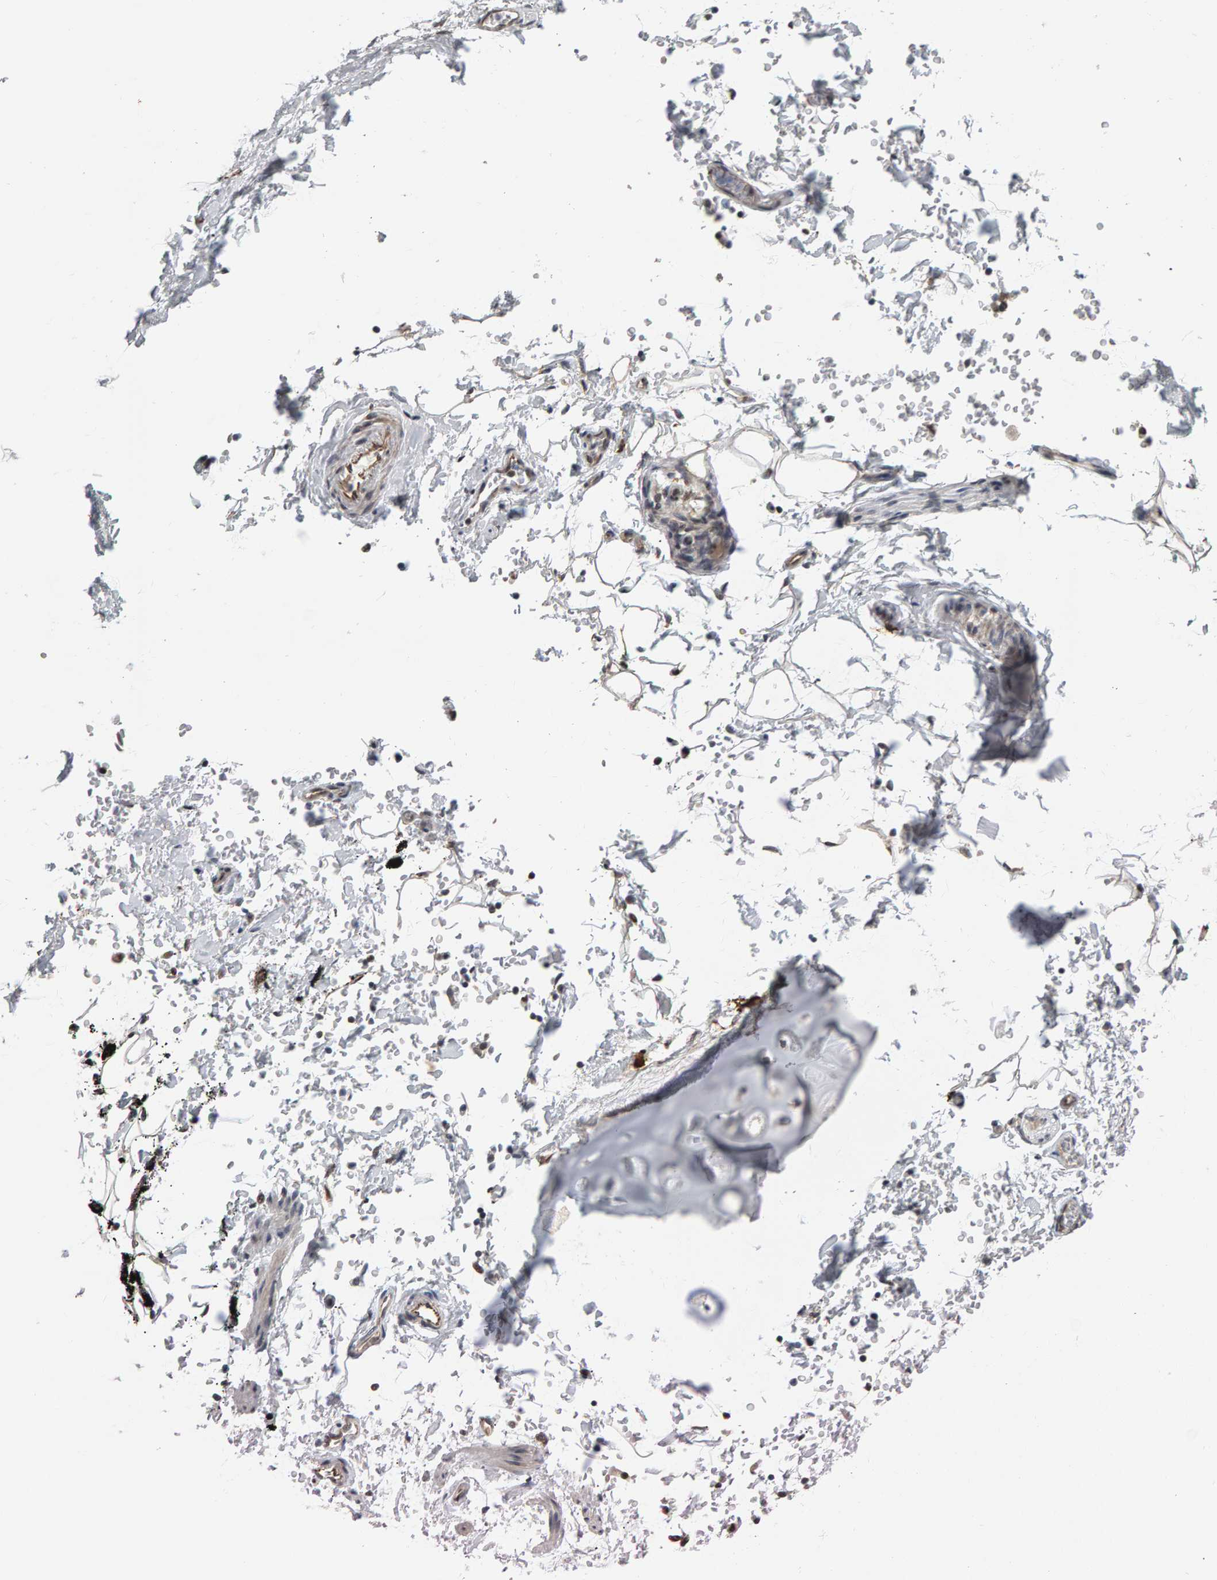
{"staining": {"intensity": "weak", "quantity": ">75%", "location": "nuclear"}, "tissue": "adipose tissue", "cell_type": "Adipocytes", "image_type": "normal", "snomed": [{"axis": "morphology", "description": "Normal tissue, NOS"}, {"axis": "topography", "description": "Cartilage tissue"}, {"axis": "topography", "description": "Lung"}], "caption": "Immunohistochemical staining of unremarkable human adipose tissue shows low levels of weak nuclear positivity in approximately >75% of adipocytes.", "gene": "ATF7IP", "patient": {"sex": "female", "age": 77}}